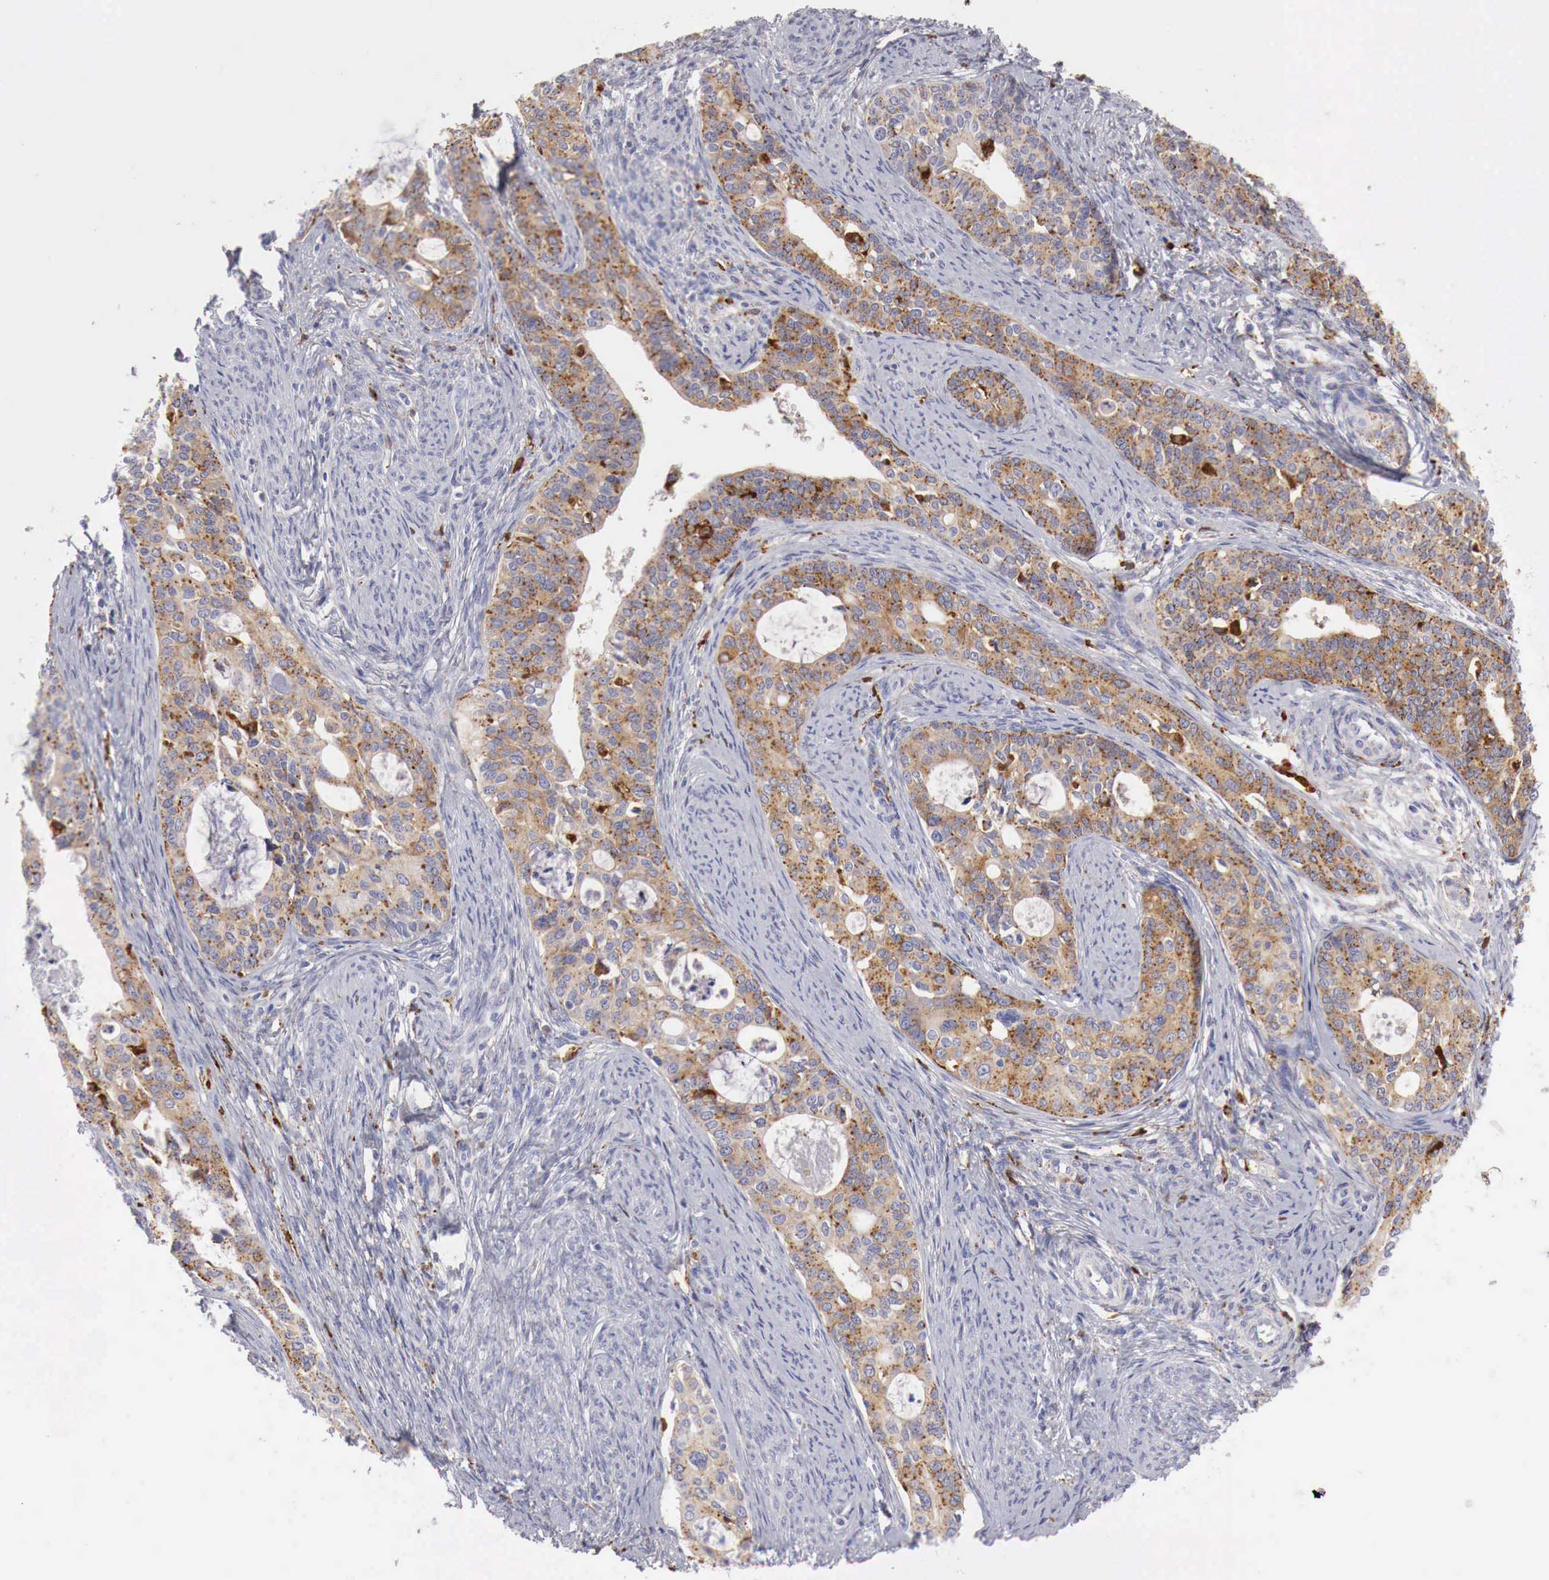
{"staining": {"intensity": "moderate", "quantity": ">75%", "location": "cytoplasmic/membranous"}, "tissue": "cervical cancer", "cell_type": "Tumor cells", "image_type": "cancer", "snomed": [{"axis": "morphology", "description": "Squamous cell carcinoma, NOS"}, {"axis": "topography", "description": "Cervix"}], "caption": "Squamous cell carcinoma (cervical) tissue exhibits moderate cytoplasmic/membranous staining in about >75% of tumor cells, visualized by immunohistochemistry.", "gene": "GLA", "patient": {"sex": "female", "age": 34}}